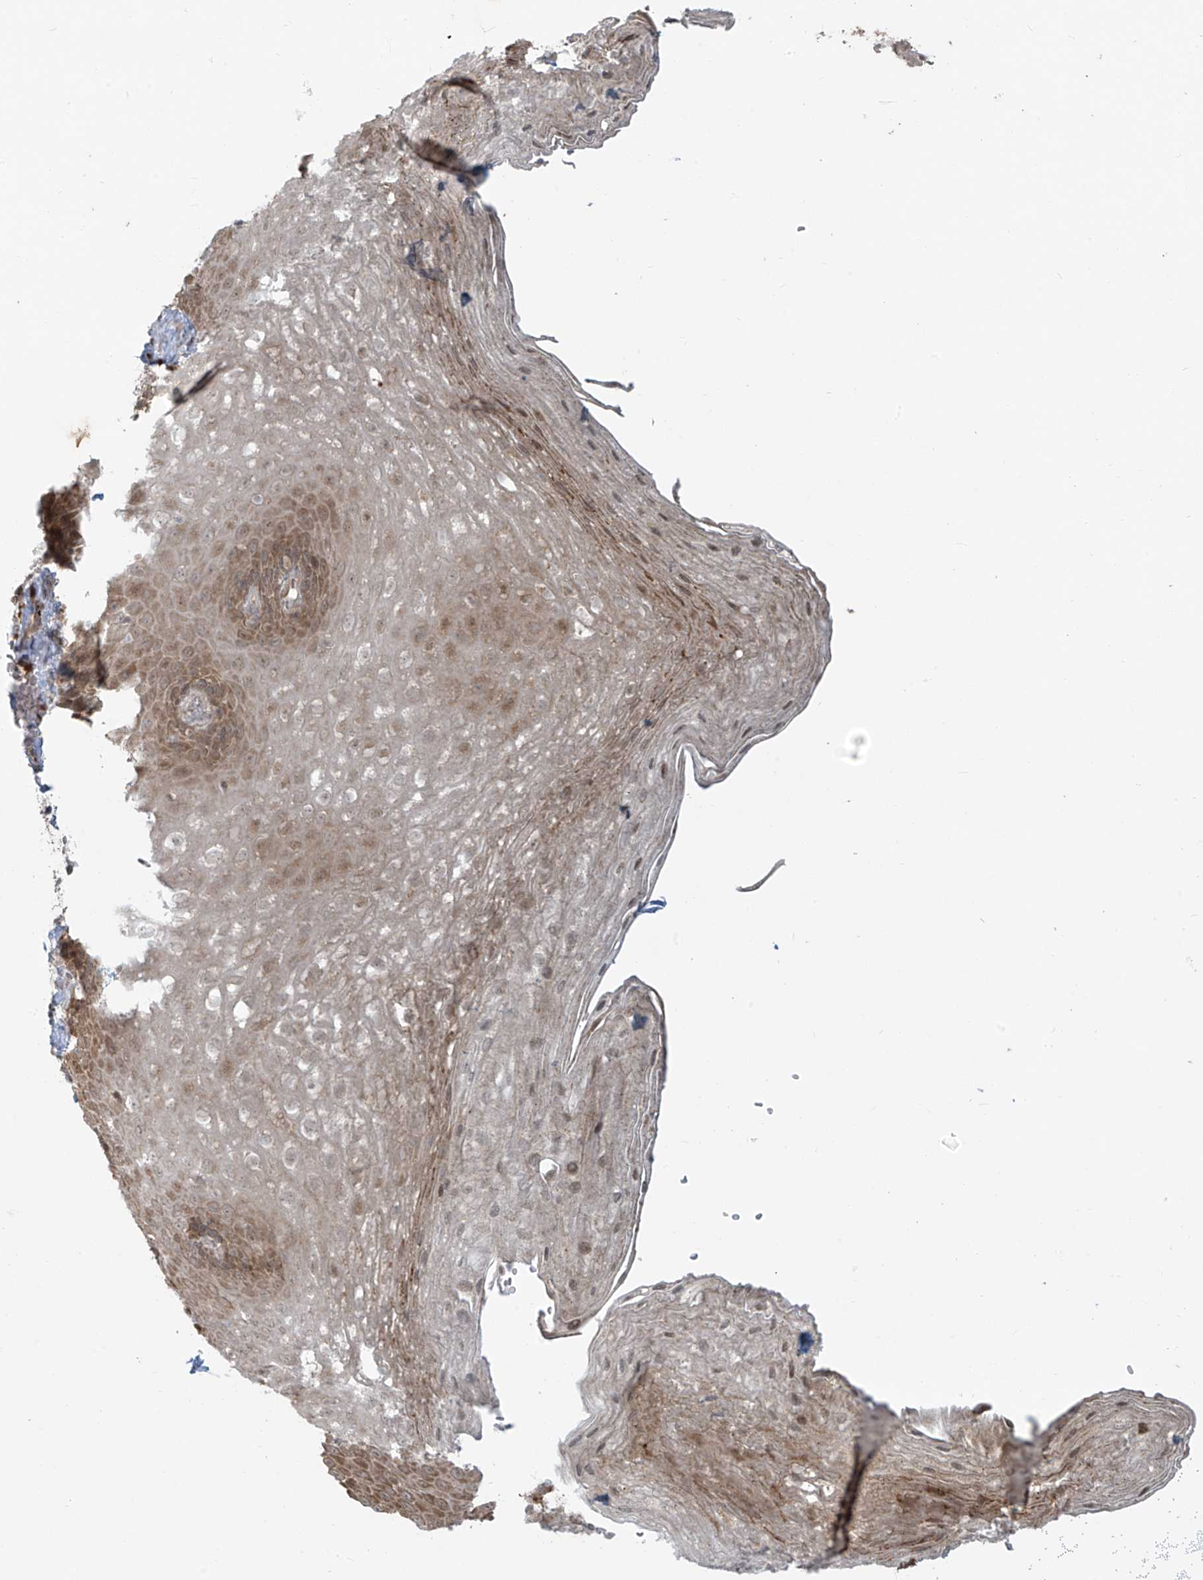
{"staining": {"intensity": "moderate", "quantity": "25%-75%", "location": "cytoplasmic/membranous,nuclear"}, "tissue": "esophagus", "cell_type": "Squamous epithelial cells", "image_type": "normal", "snomed": [{"axis": "morphology", "description": "Normal tissue, NOS"}, {"axis": "topography", "description": "Esophagus"}], "caption": "Immunohistochemical staining of normal esophagus exhibits 25%-75% levels of moderate cytoplasmic/membranous,nuclear protein positivity in about 25%-75% of squamous epithelial cells. (Brightfield microscopy of DAB IHC at high magnification).", "gene": "PLEKHM3", "patient": {"sex": "female", "age": 66}}